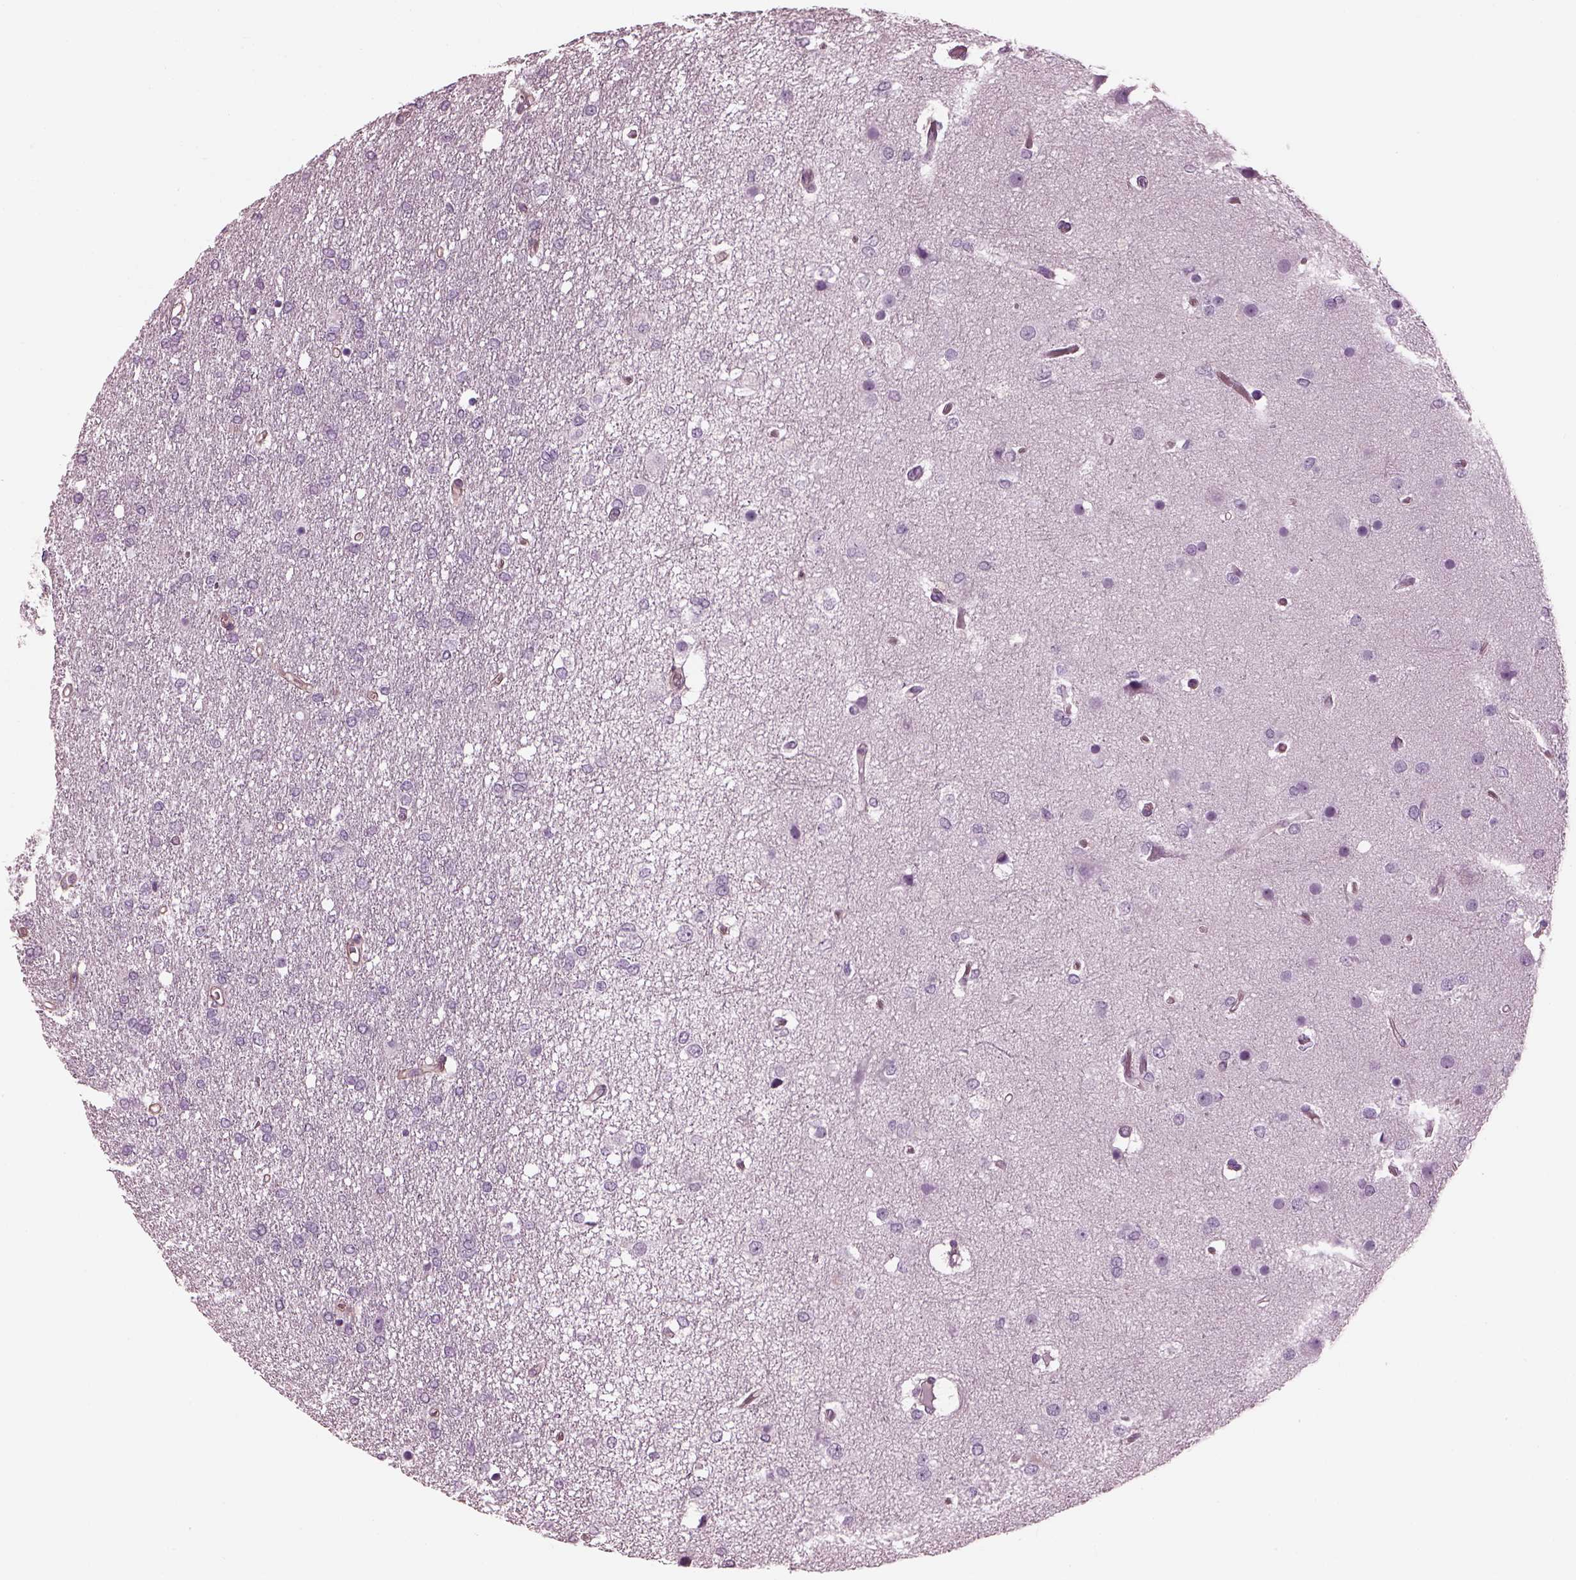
{"staining": {"intensity": "negative", "quantity": "none", "location": "none"}, "tissue": "glioma", "cell_type": "Tumor cells", "image_type": "cancer", "snomed": [{"axis": "morphology", "description": "Glioma, malignant, High grade"}, {"axis": "topography", "description": "Brain"}], "caption": "Glioma stained for a protein using immunohistochemistry shows no staining tumor cells.", "gene": "BFSP1", "patient": {"sex": "female", "age": 61}}